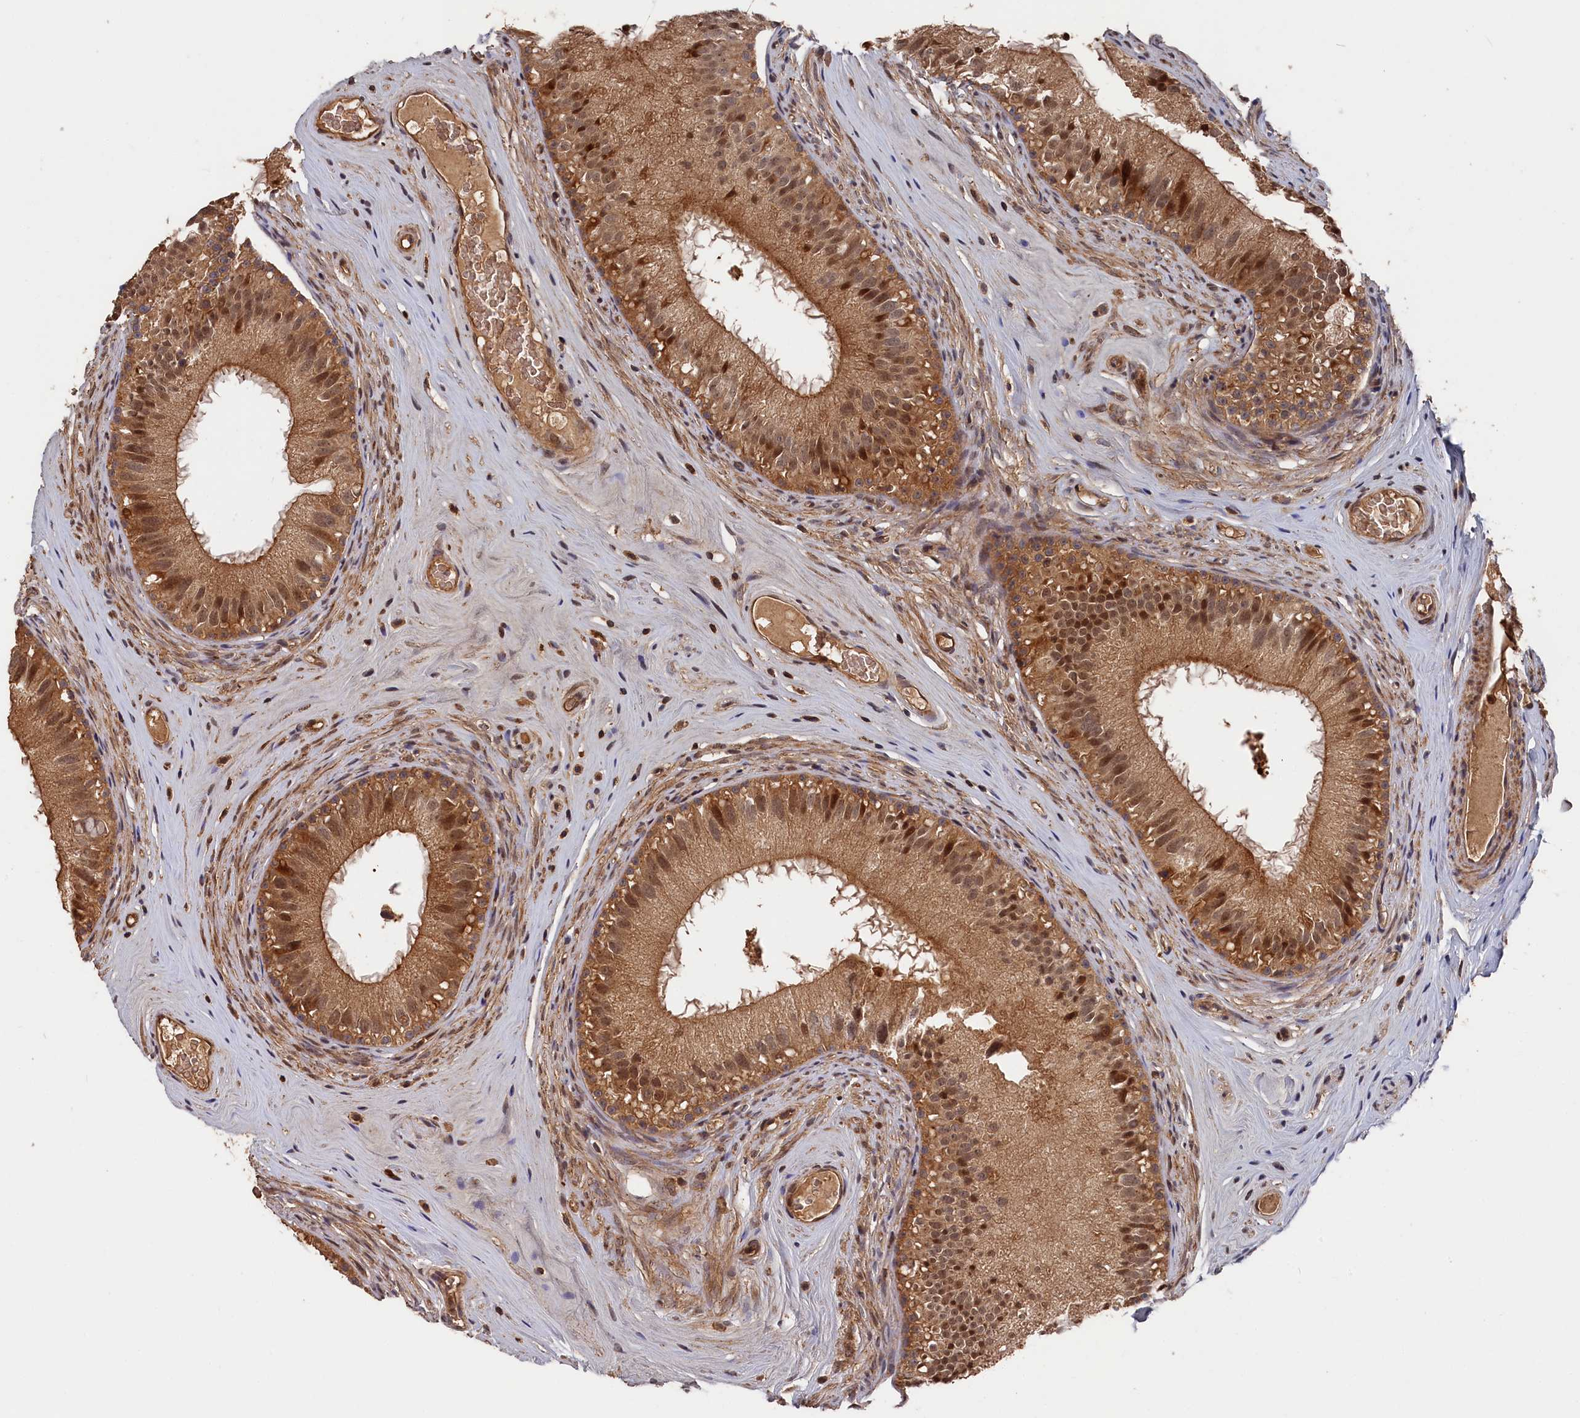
{"staining": {"intensity": "moderate", "quantity": ">75%", "location": "cytoplasmic/membranous,nuclear"}, "tissue": "epididymis", "cell_type": "Glandular cells", "image_type": "normal", "snomed": [{"axis": "morphology", "description": "Normal tissue, NOS"}, {"axis": "topography", "description": "Epididymis"}], "caption": "Immunohistochemical staining of normal epididymis shows moderate cytoplasmic/membranous,nuclear protein staining in about >75% of glandular cells.", "gene": "RMI2", "patient": {"sex": "male", "age": 45}}